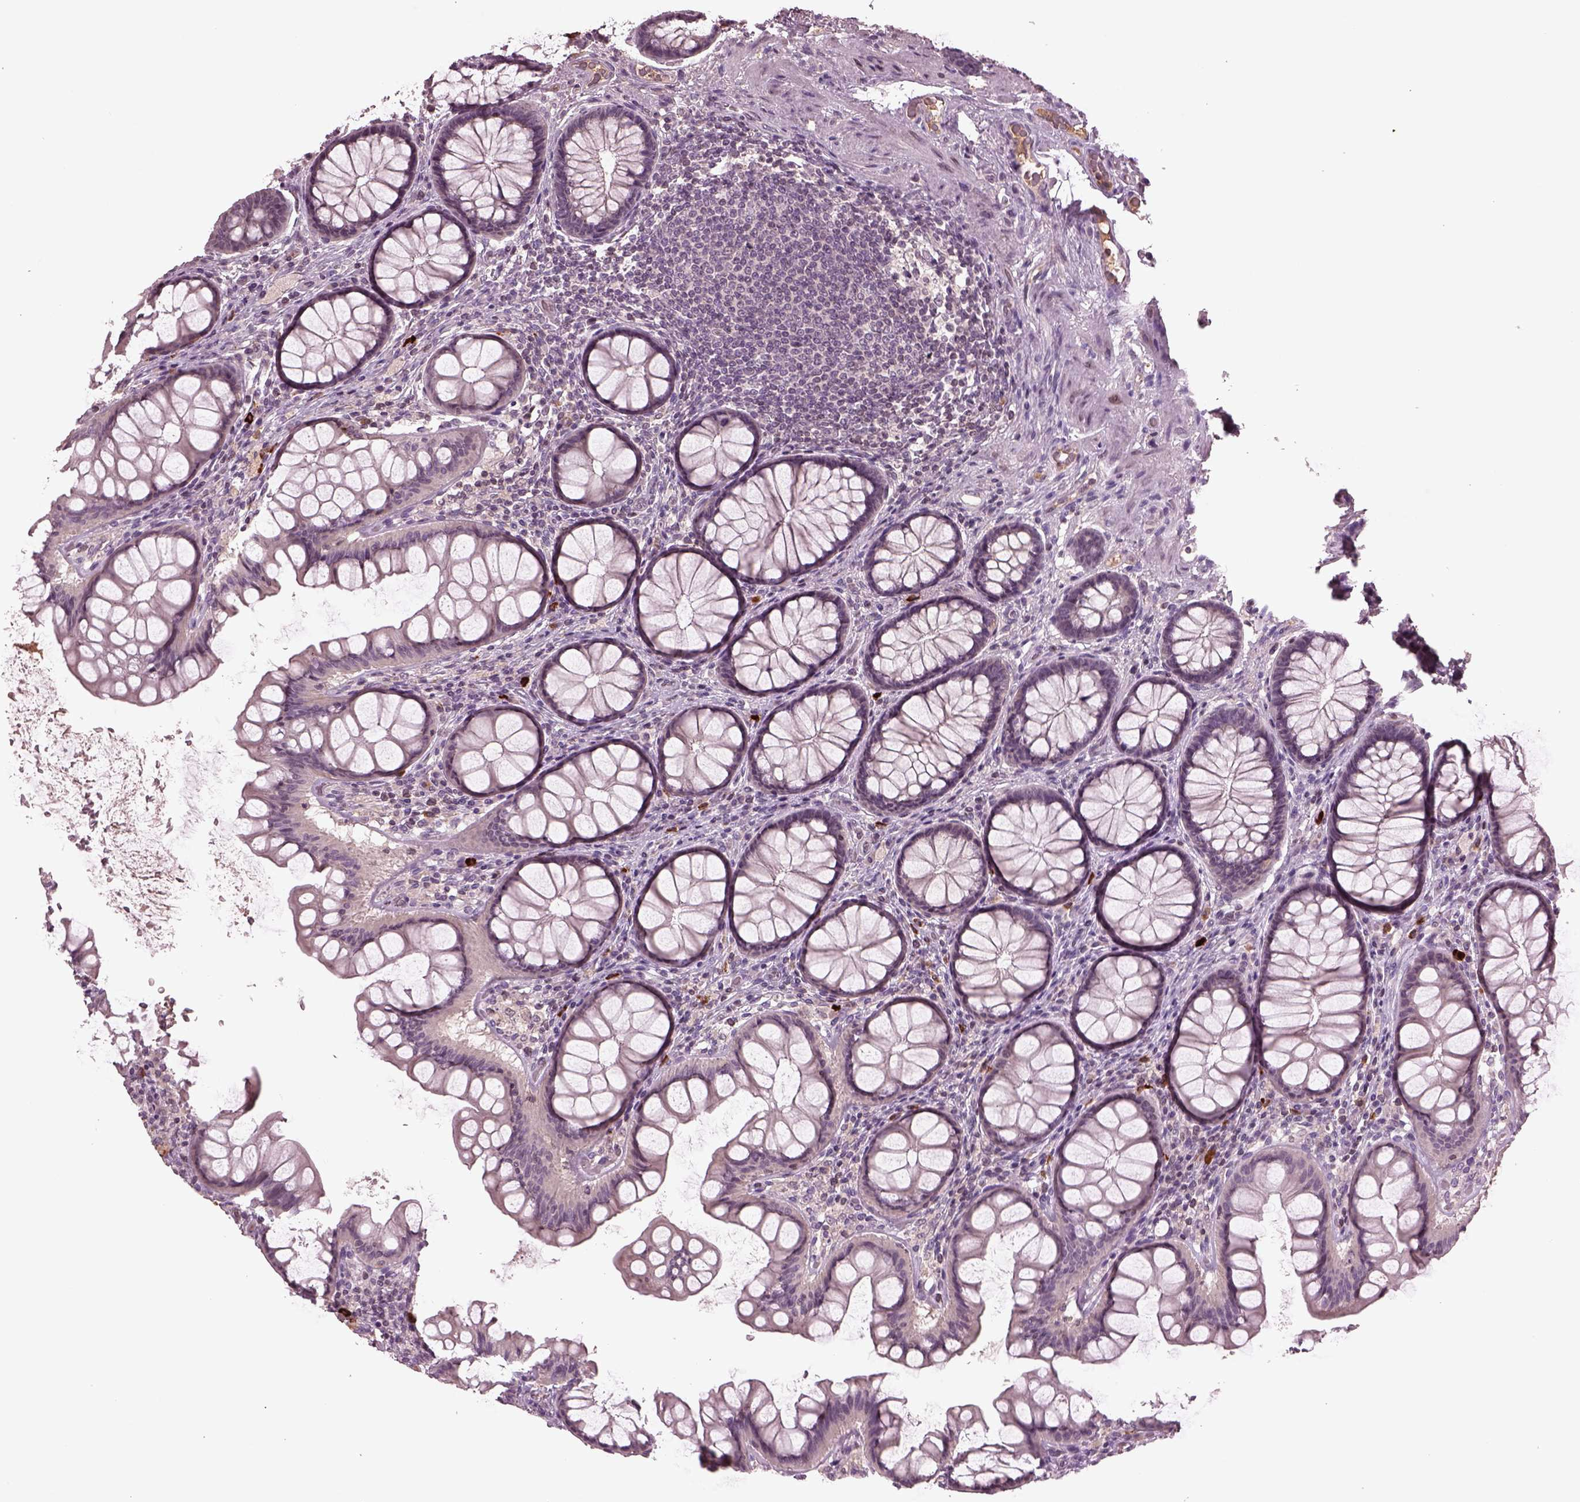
{"staining": {"intensity": "negative", "quantity": "none", "location": "none"}, "tissue": "colon", "cell_type": "Endothelial cells", "image_type": "normal", "snomed": [{"axis": "morphology", "description": "Normal tissue, NOS"}, {"axis": "topography", "description": "Colon"}], "caption": "Protein analysis of unremarkable colon displays no significant staining in endothelial cells. (Immunohistochemistry, brightfield microscopy, high magnification).", "gene": "PTX4", "patient": {"sex": "female", "age": 65}}